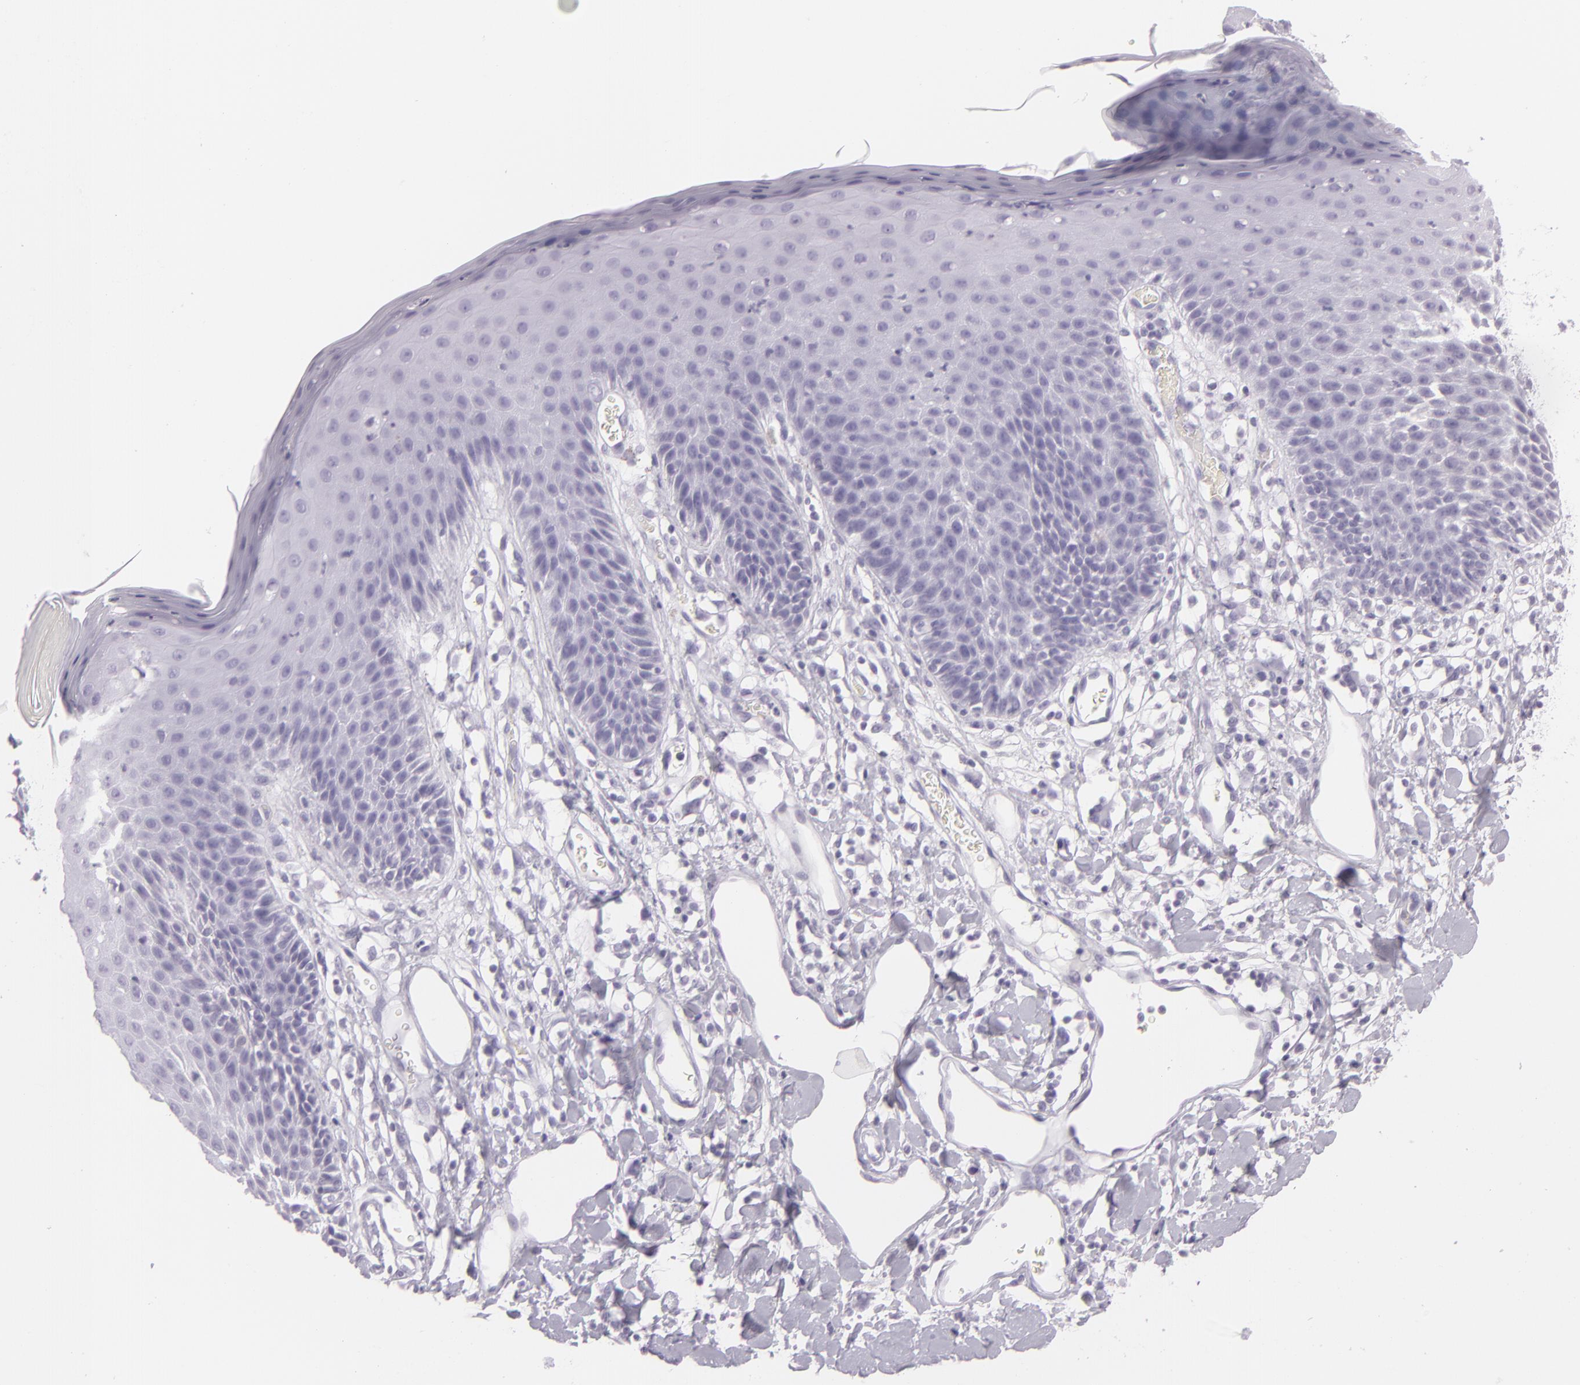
{"staining": {"intensity": "negative", "quantity": "none", "location": "none"}, "tissue": "skin", "cell_type": "Epidermal cells", "image_type": "normal", "snomed": [{"axis": "morphology", "description": "Normal tissue, NOS"}, {"axis": "topography", "description": "Vulva"}, {"axis": "topography", "description": "Peripheral nerve tissue"}], "caption": "Immunohistochemistry (IHC) histopathology image of benign skin stained for a protein (brown), which shows no positivity in epidermal cells. (Stains: DAB (3,3'-diaminobenzidine) immunohistochemistry (IHC) with hematoxylin counter stain, Microscopy: brightfield microscopy at high magnification).", "gene": "MUC6", "patient": {"sex": "female", "age": 68}}